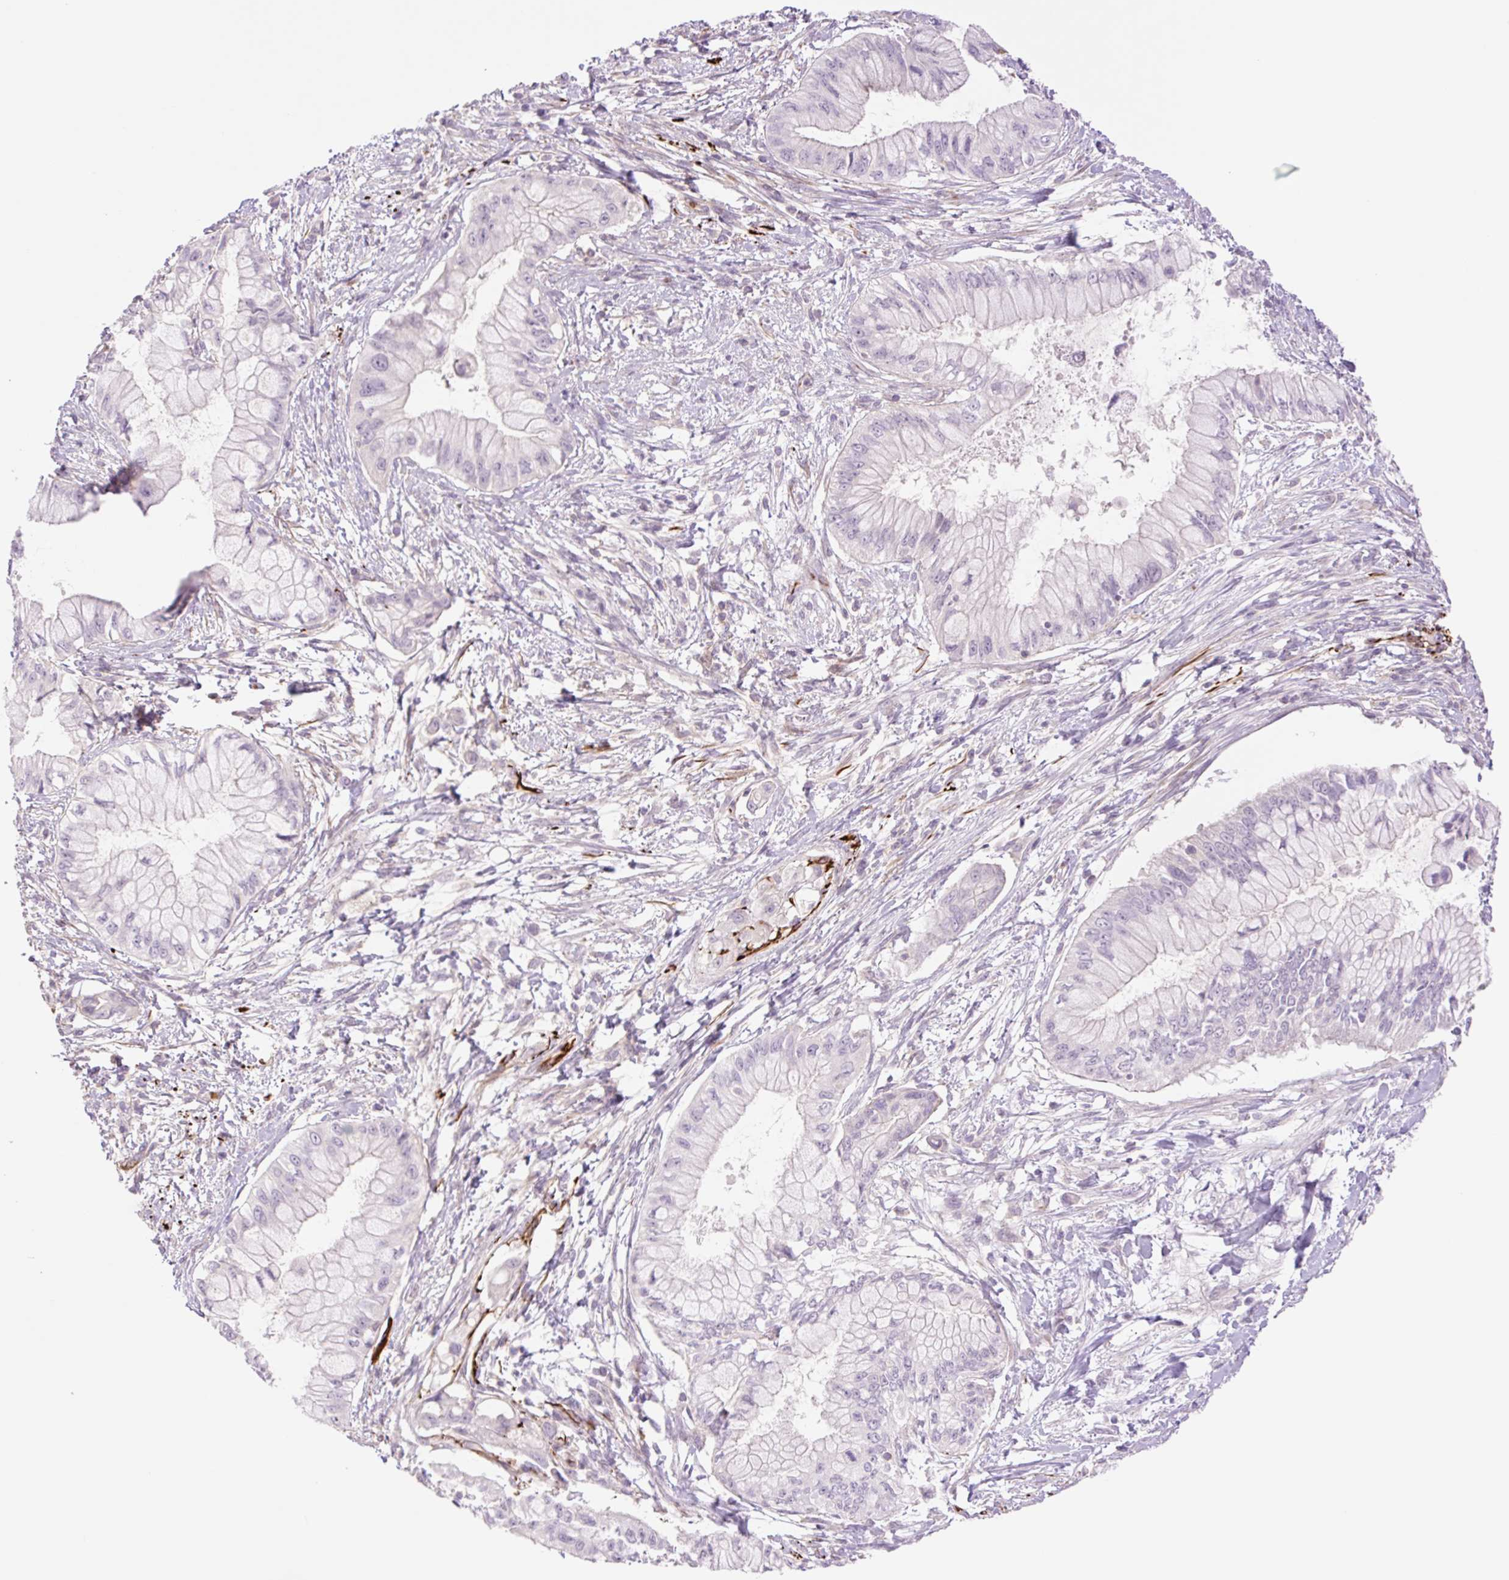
{"staining": {"intensity": "negative", "quantity": "none", "location": "none"}, "tissue": "pancreatic cancer", "cell_type": "Tumor cells", "image_type": "cancer", "snomed": [{"axis": "morphology", "description": "Adenocarcinoma, NOS"}, {"axis": "topography", "description": "Pancreas"}], "caption": "A high-resolution histopathology image shows IHC staining of pancreatic cancer (adenocarcinoma), which exhibits no significant staining in tumor cells.", "gene": "ZFYVE21", "patient": {"sex": "male", "age": 48}}